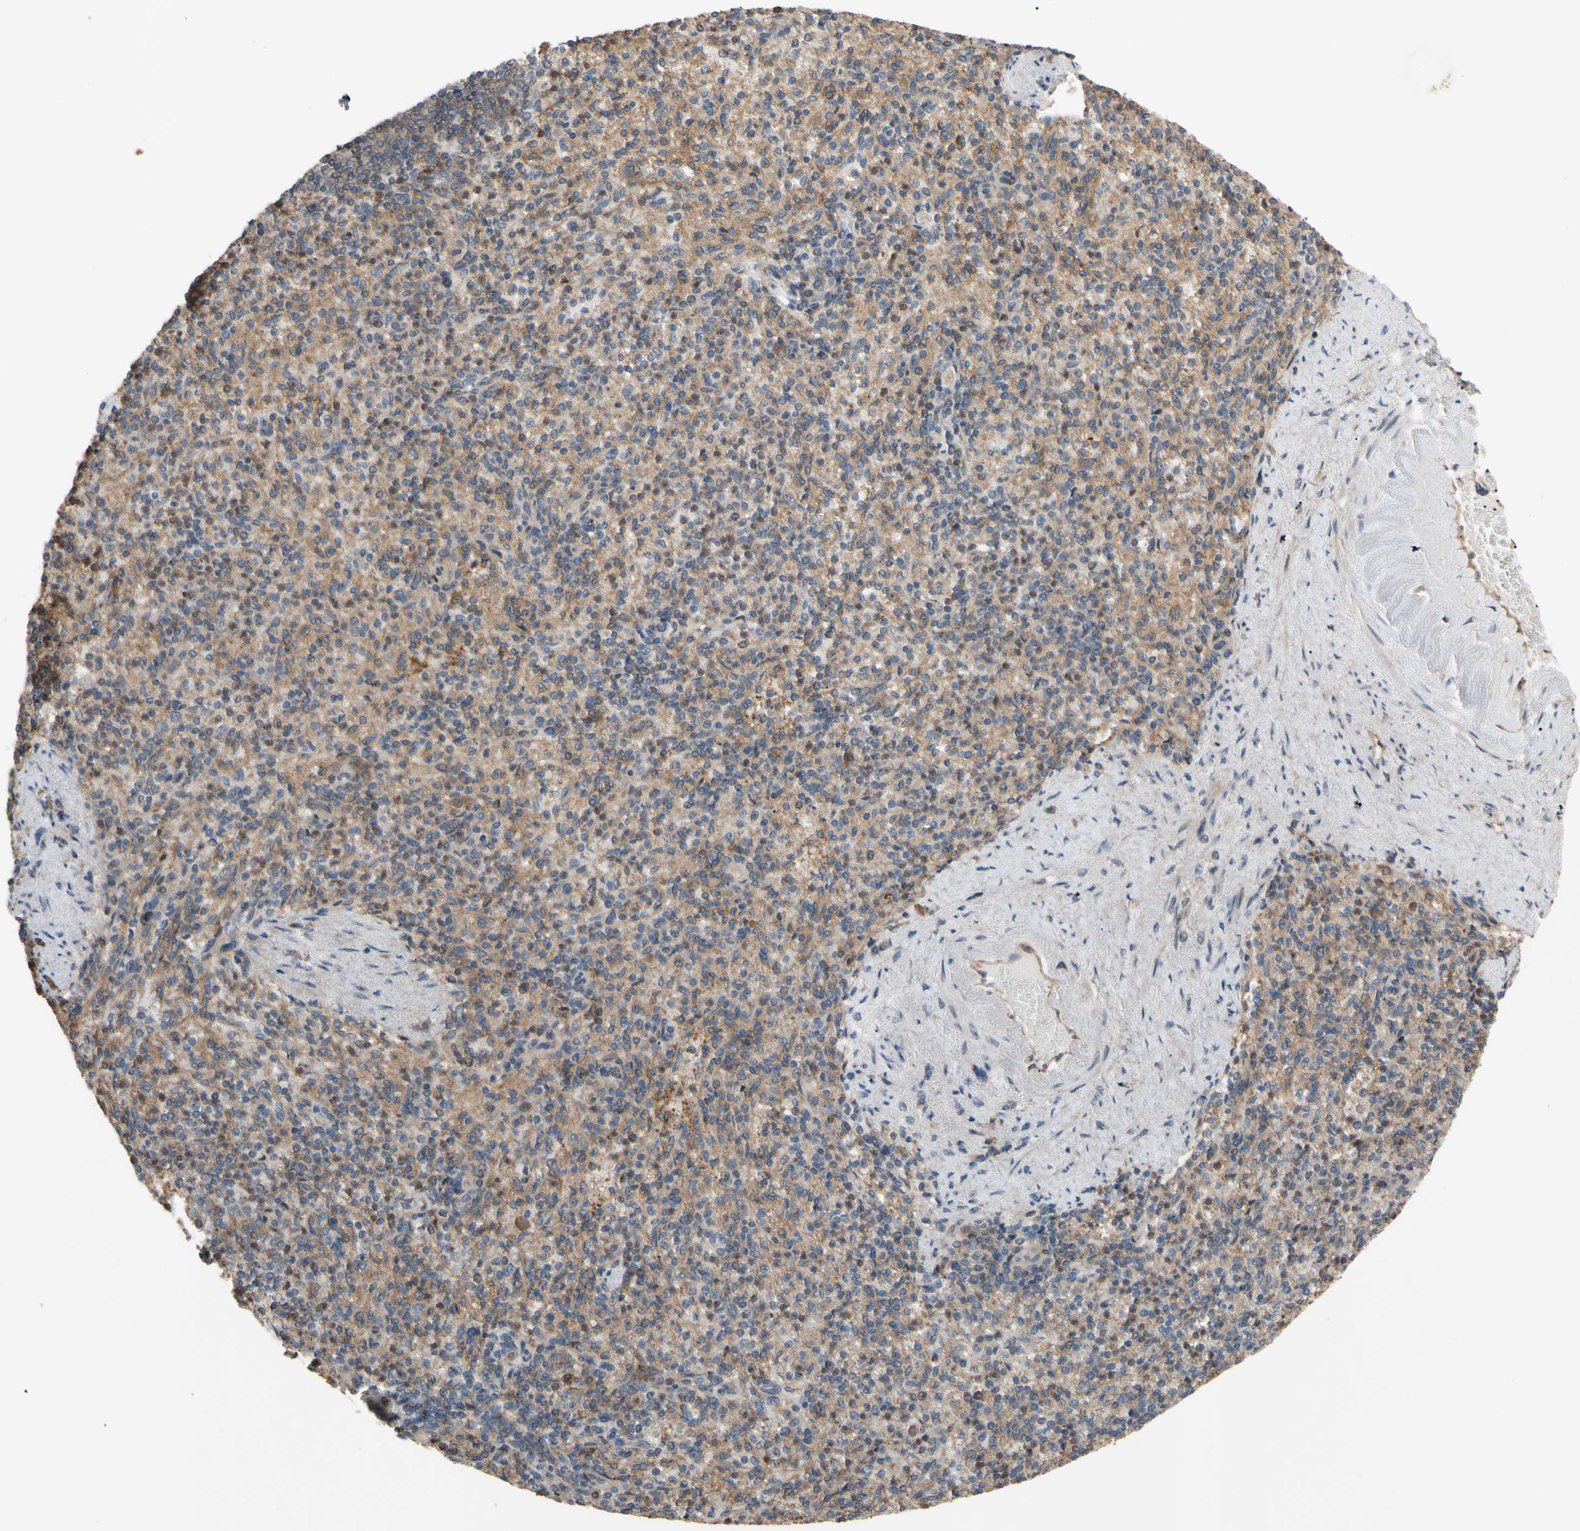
{"staining": {"intensity": "weak", "quantity": ">75%", "location": "cytoplasmic/membranous"}, "tissue": "spleen", "cell_type": "Cells in red pulp", "image_type": "normal", "snomed": [{"axis": "morphology", "description": "Normal tissue, NOS"}, {"axis": "topography", "description": "Spleen"}], "caption": "The image exhibits immunohistochemical staining of normal spleen. There is weak cytoplasmic/membranous positivity is identified in approximately >75% of cells in red pulp. The protein is shown in brown color, while the nuclei are stained blue.", "gene": "SHROOM4", "patient": {"sex": "female", "age": 74}}